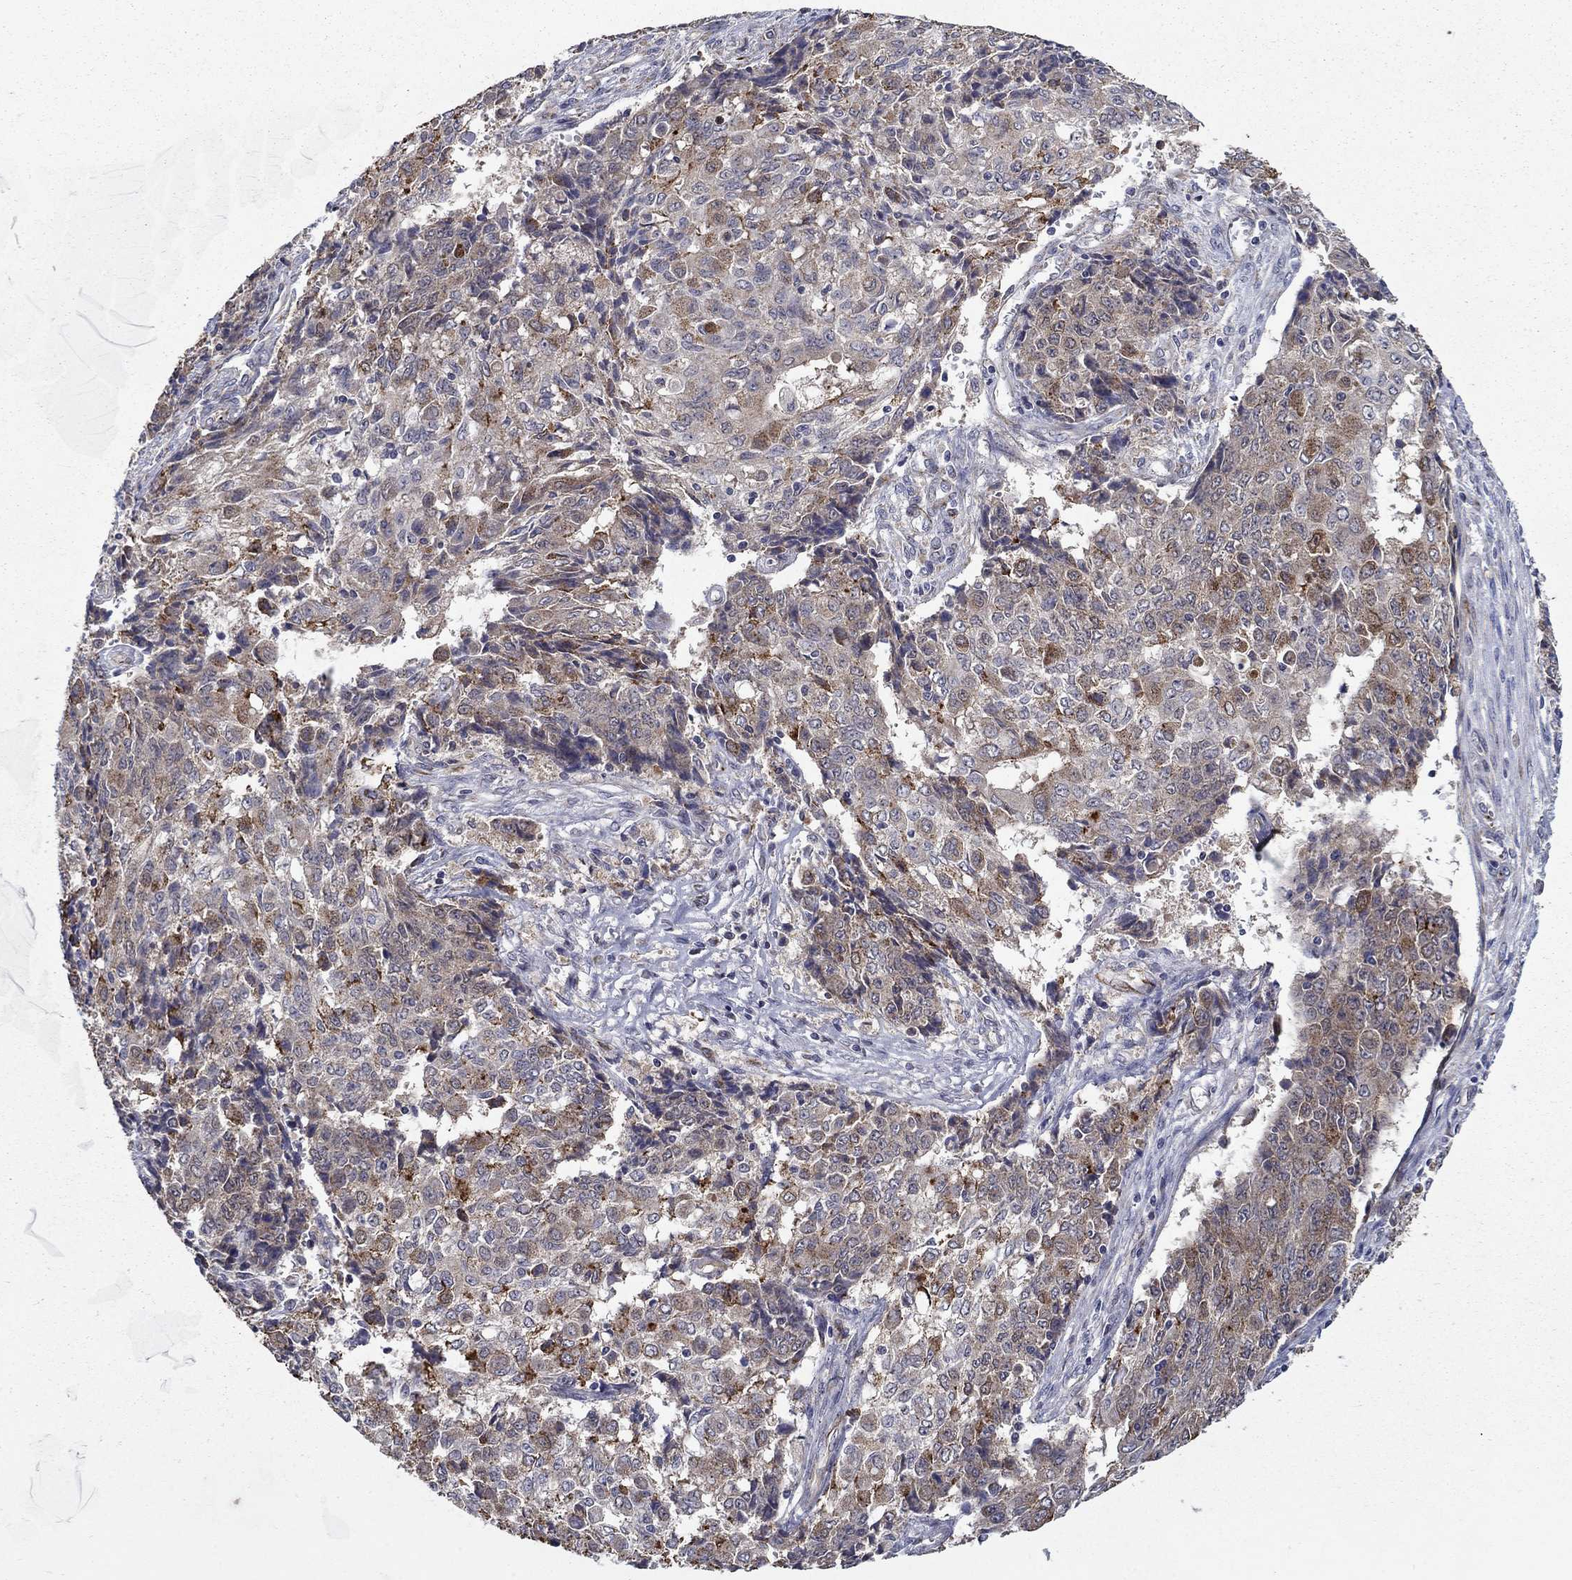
{"staining": {"intensity": "moderate", "quantity": "<25%", "location": "cytoplasmic/membranous"}, "tissue": "ovarian cancer", "cell_type": "Tumor cells", "image_type": "cancer", "snomed": [{"axis": "morphology", "description": "Carcinoma, endometroid"}, {"axis": "topography", "description": "Ovary"}], "caption": "Brown immunohistochemical staining in endometroid carcinoma (ovarian) demonstrates moderate cytoplasmic/membranous staining in approximately <25% of tumor cells.", "gene": "LACTB2", "patient": {"sex": "female", "age": 42}}